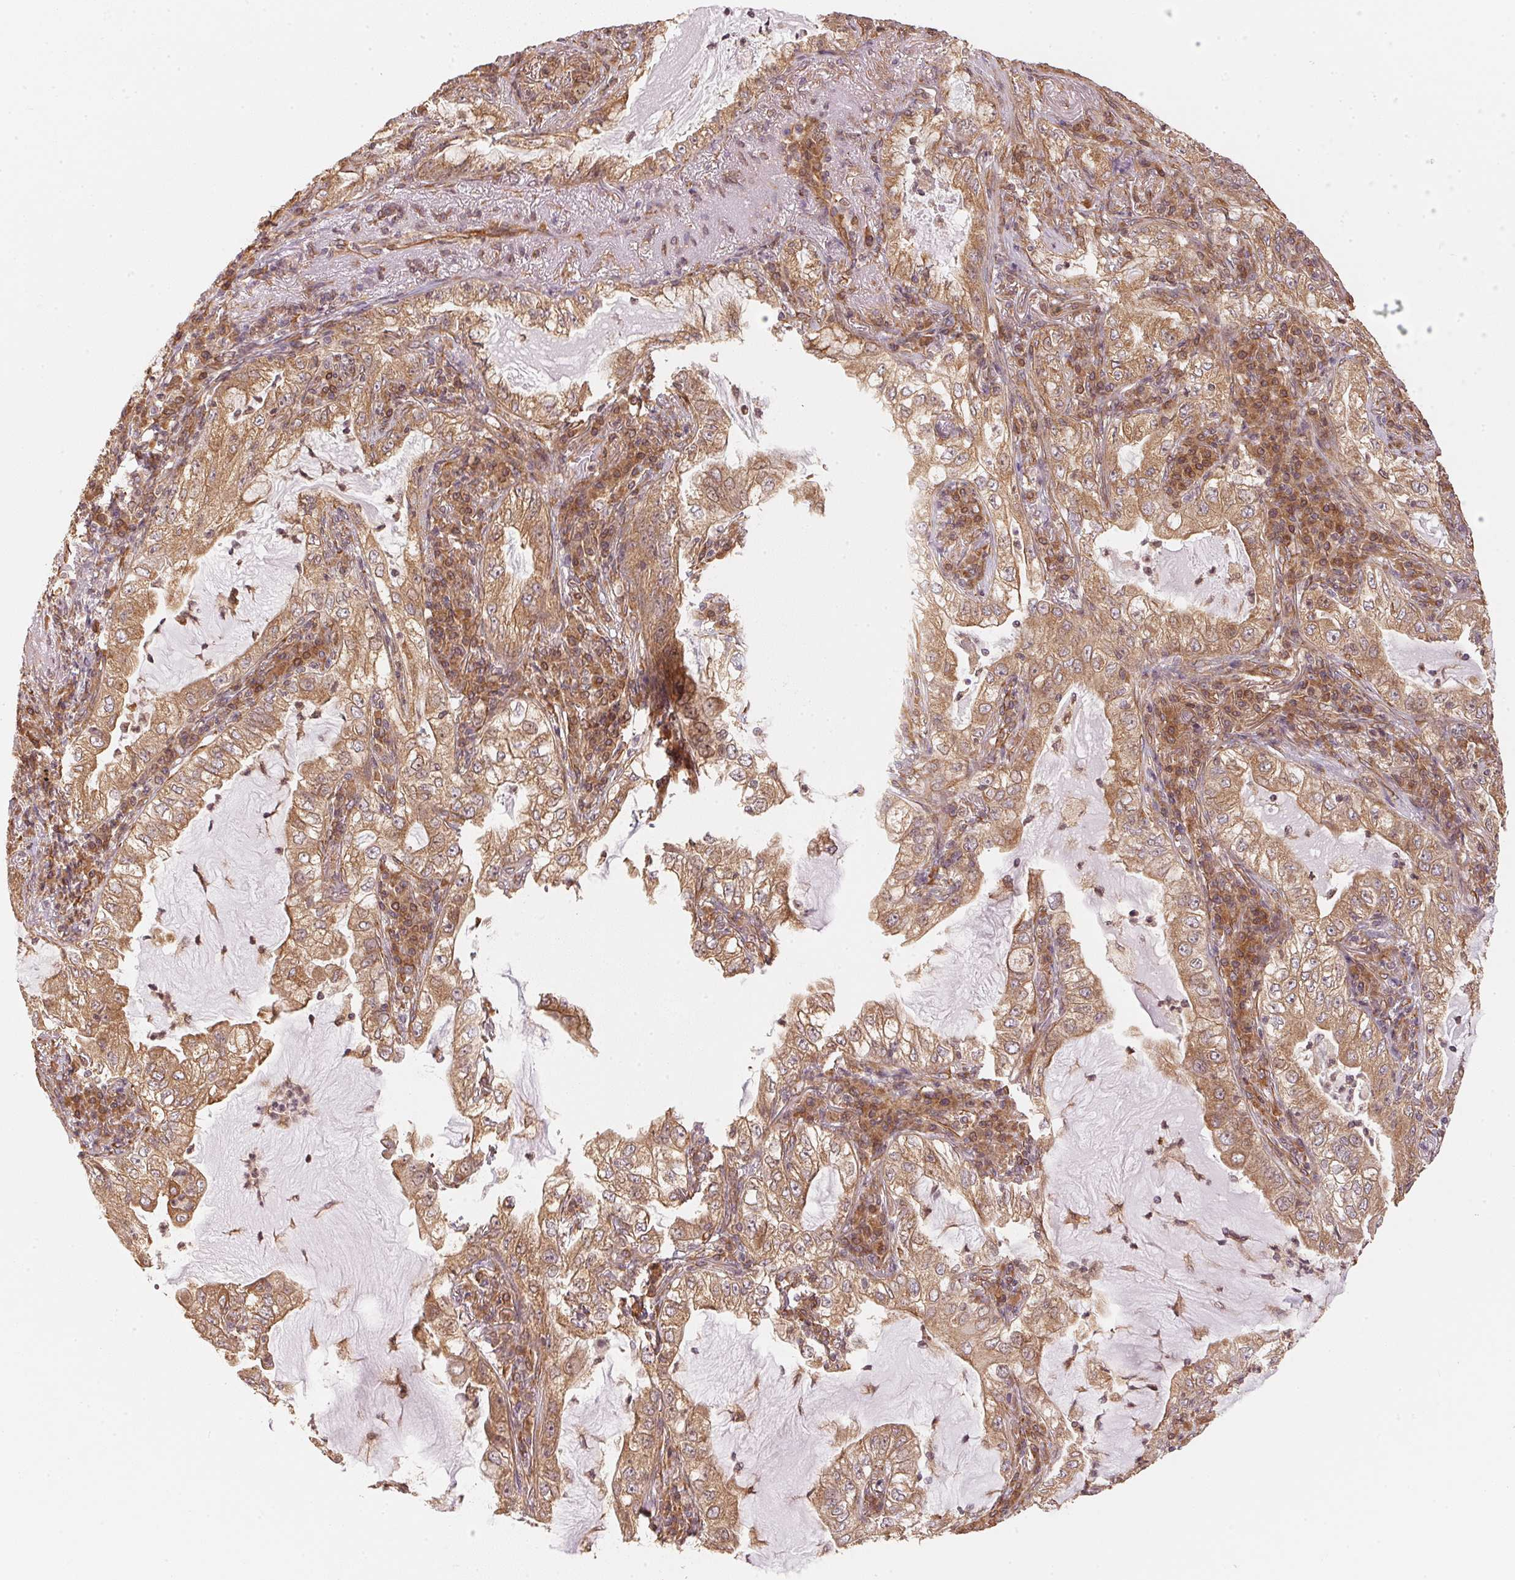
{"staining": {"intensity": "moderate", "quantity": ">75%", "location": "cytoplasmic/membranous"}, "tissue": "lung cancer", "cell_type": "Tumor cells", "image_type": "cancer", "snomed": [{"axis": "morphology", "description": "Adenocarcinoma, NOS"}, {"axis": "topography", "description": "Lung"}], "caption": "A brown stain highlights moderate cytoplasmic/membranous staining of a protein in human lung cancer tumor cells. The protein is shown in brown color, while the nuclei are stained blue.", "gene": "STRN4", "patient": {"sex": "female", "age": 73}}